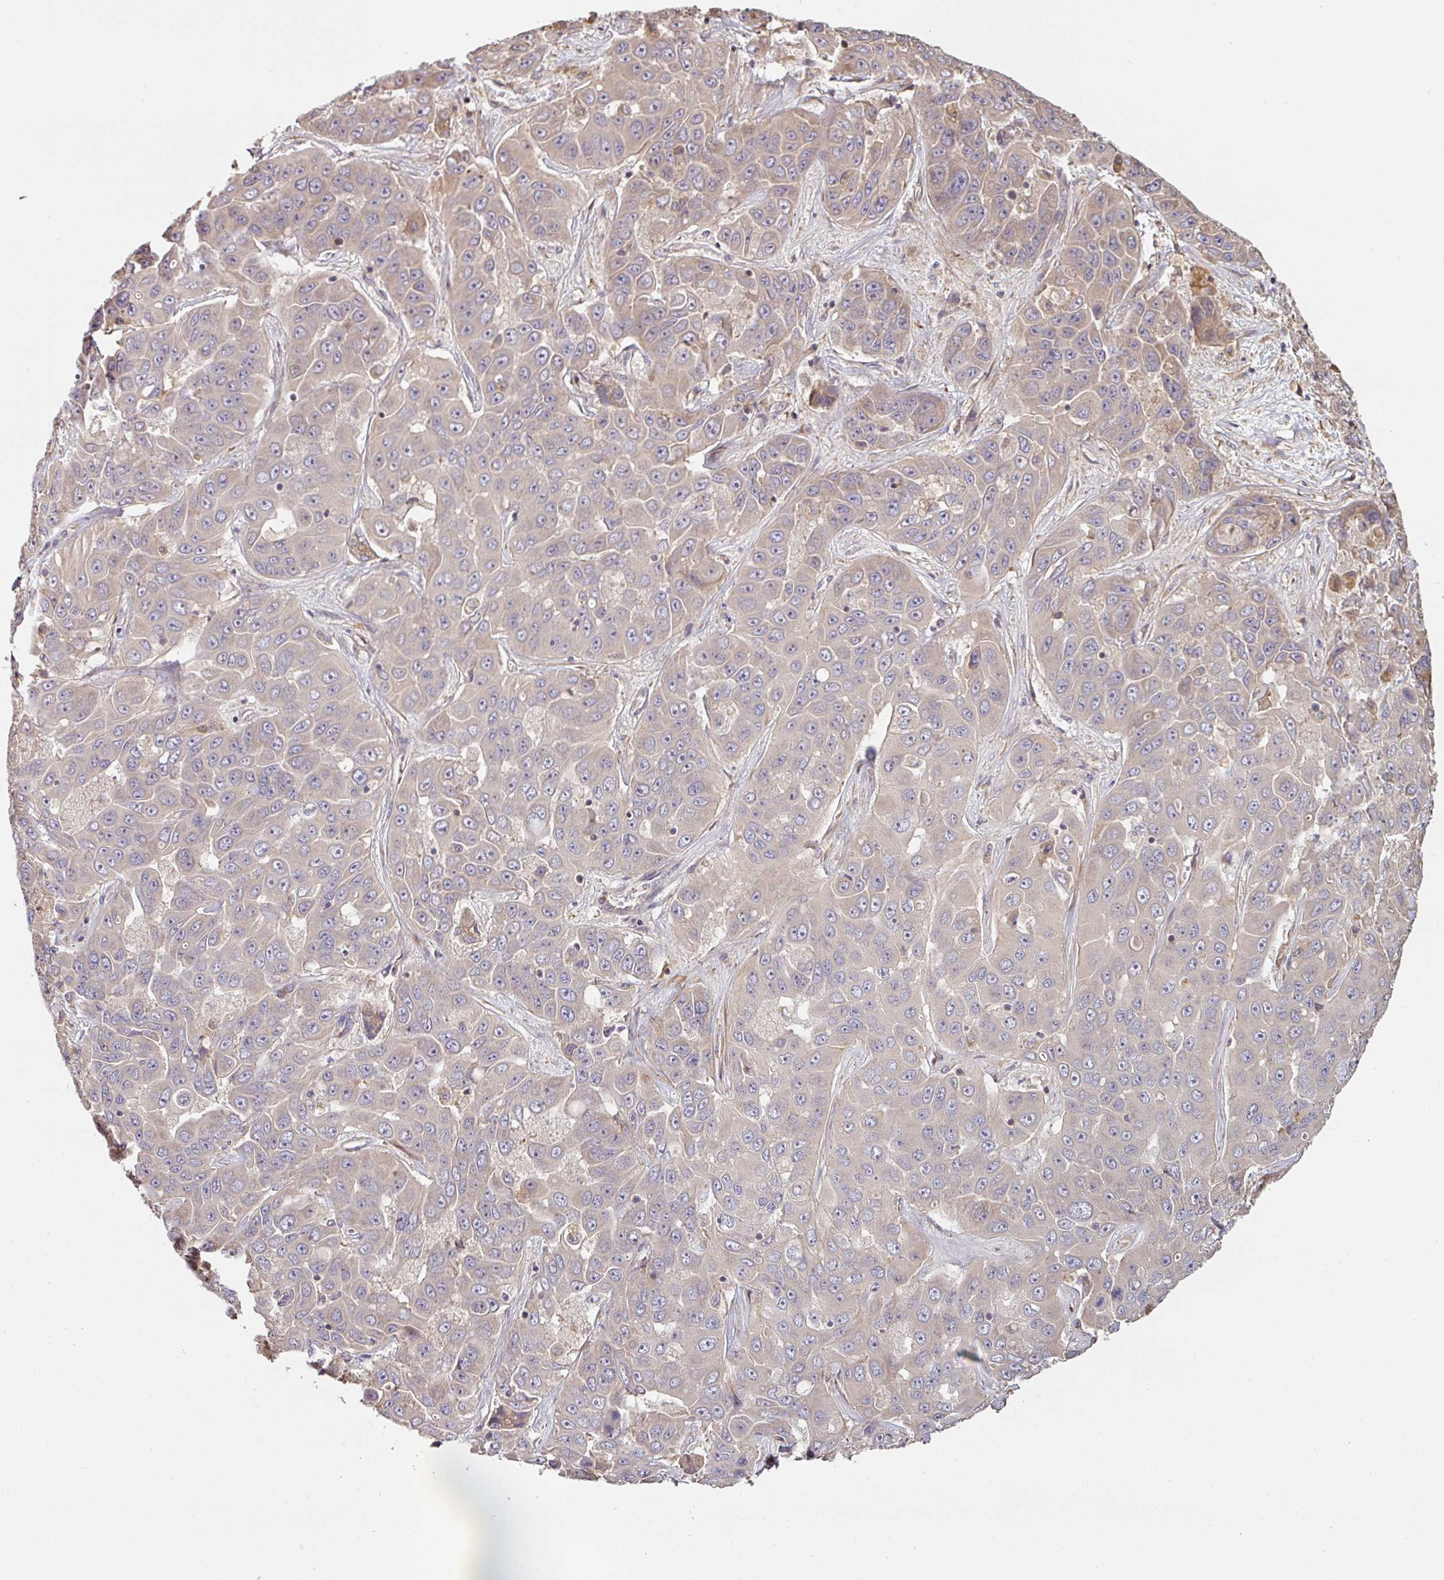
{"staining": {"intensity": "weak", "quantity": "<25%", "location": "cytoplasmic/membranous"}, "tissue": "liver cancer", "cell_type": "Tumor cells", "image_type": "cancer", "snomed": [{"axis": "morphology", "description": "Cholangiocarcinoma"}, {"axis": "topography", "description": "Liver"}], "caption": "Immunohistochemical staining of liver cholangiocarcinoma demonstrates no significant positivity in tumor cells.", "gene": "SIK1", "patient": {"sex": "female", "age": 52}}